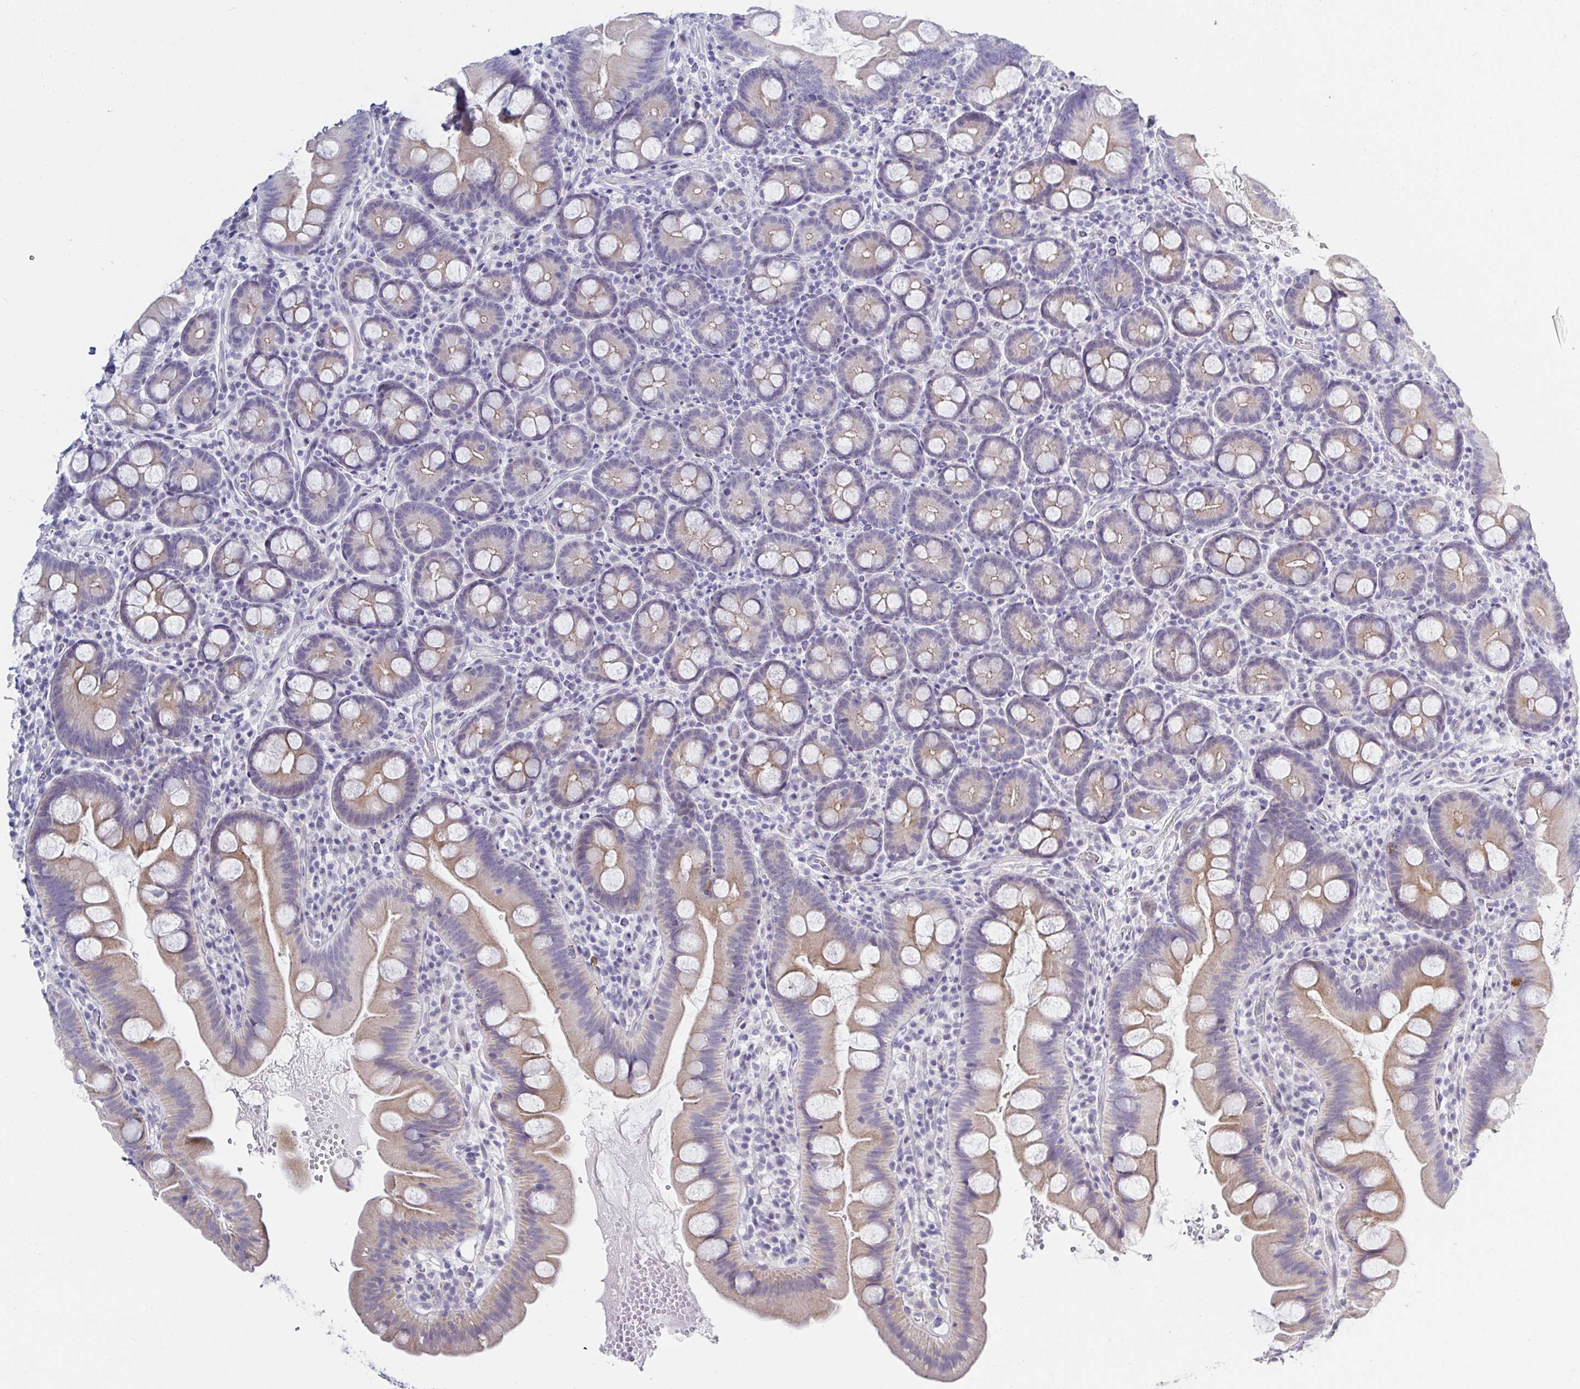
{"staining": {"intensity": "weak", "quantity": "25%-75%", "location": "cytoplasmic/membranous"}, "tissue": "small intestine", "cell_type": "Glandular cells", "image_type": "normal", "snomed": [{"axis": "morphology", "description": "Normal tissue, NOS"}, {"axis": "topography", "description": "Small intestine"}], "caption": "Glandular cells display weak cytoplasmic/membranous expression in approximately 25%-75% of cells in benign small intestine. (DAB = brown stain, brightfield microscopy at high magnification).", "gene": "OR10K1", "patient": {"sex": "female", "age": 68}}